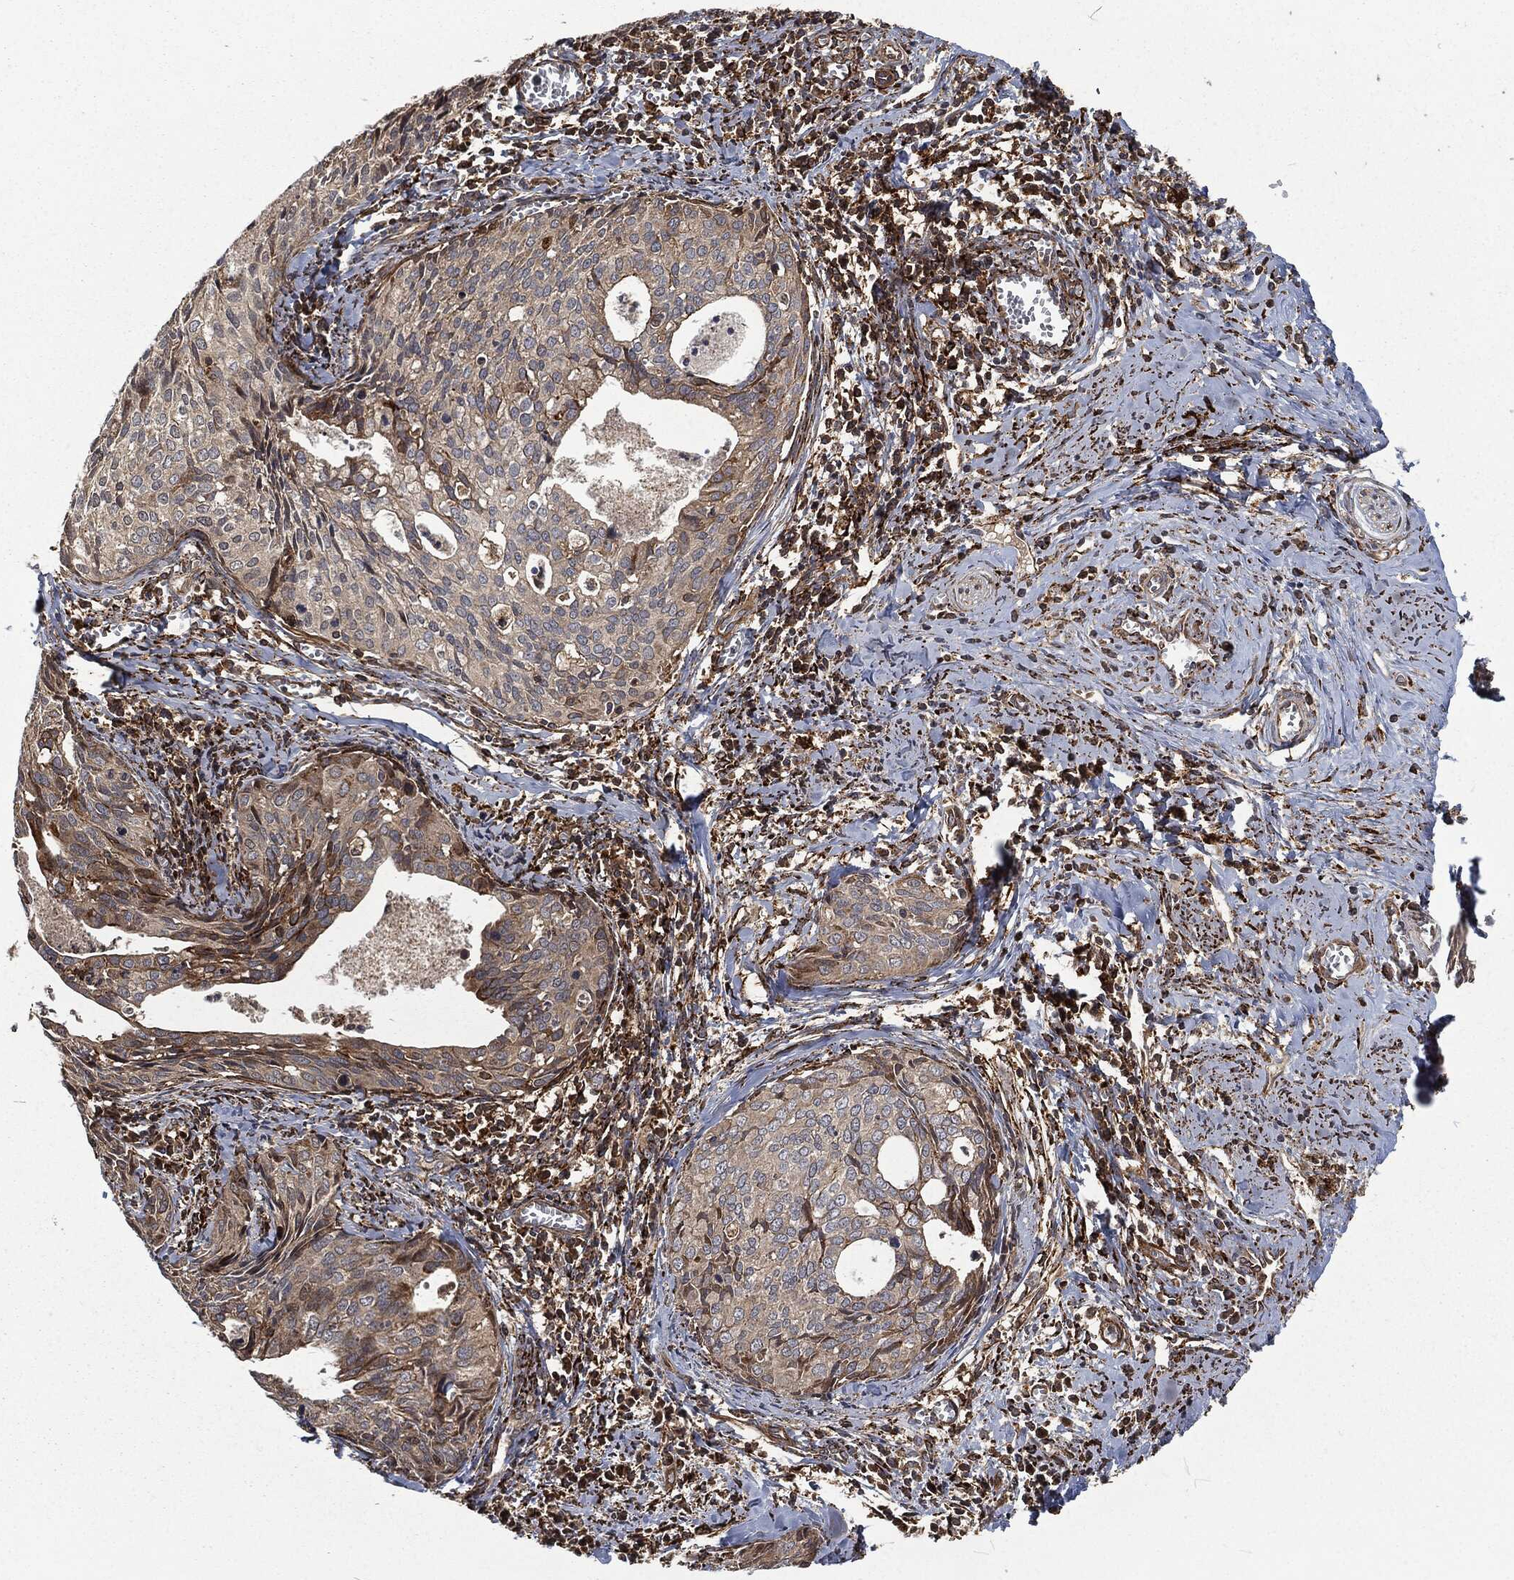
{"staining": {"intensity": "weak", "quantity": "25%-75%", "location": "cytoplasmic/membranous"}, "tissue": "cervical cancer", "cell_type": "Tumor cells", "image_type": "cancer", "snomed": [{"axis": "morphology", "description": "Squamous cell carcinoma, NOS"}, {"axis": "topography", "description": "Cervix"}], "caption": "Immunohistochemistry histopathology image of human cervical cancer (squamous cell carcinoma) stained for a protein (brown), which displays low levels of weak cytoplasmic/membranous staining in approximately 25%-75% of tumor cells.", "gene": "RFTN1", "patient": {"sex": "female", "age": 29}}